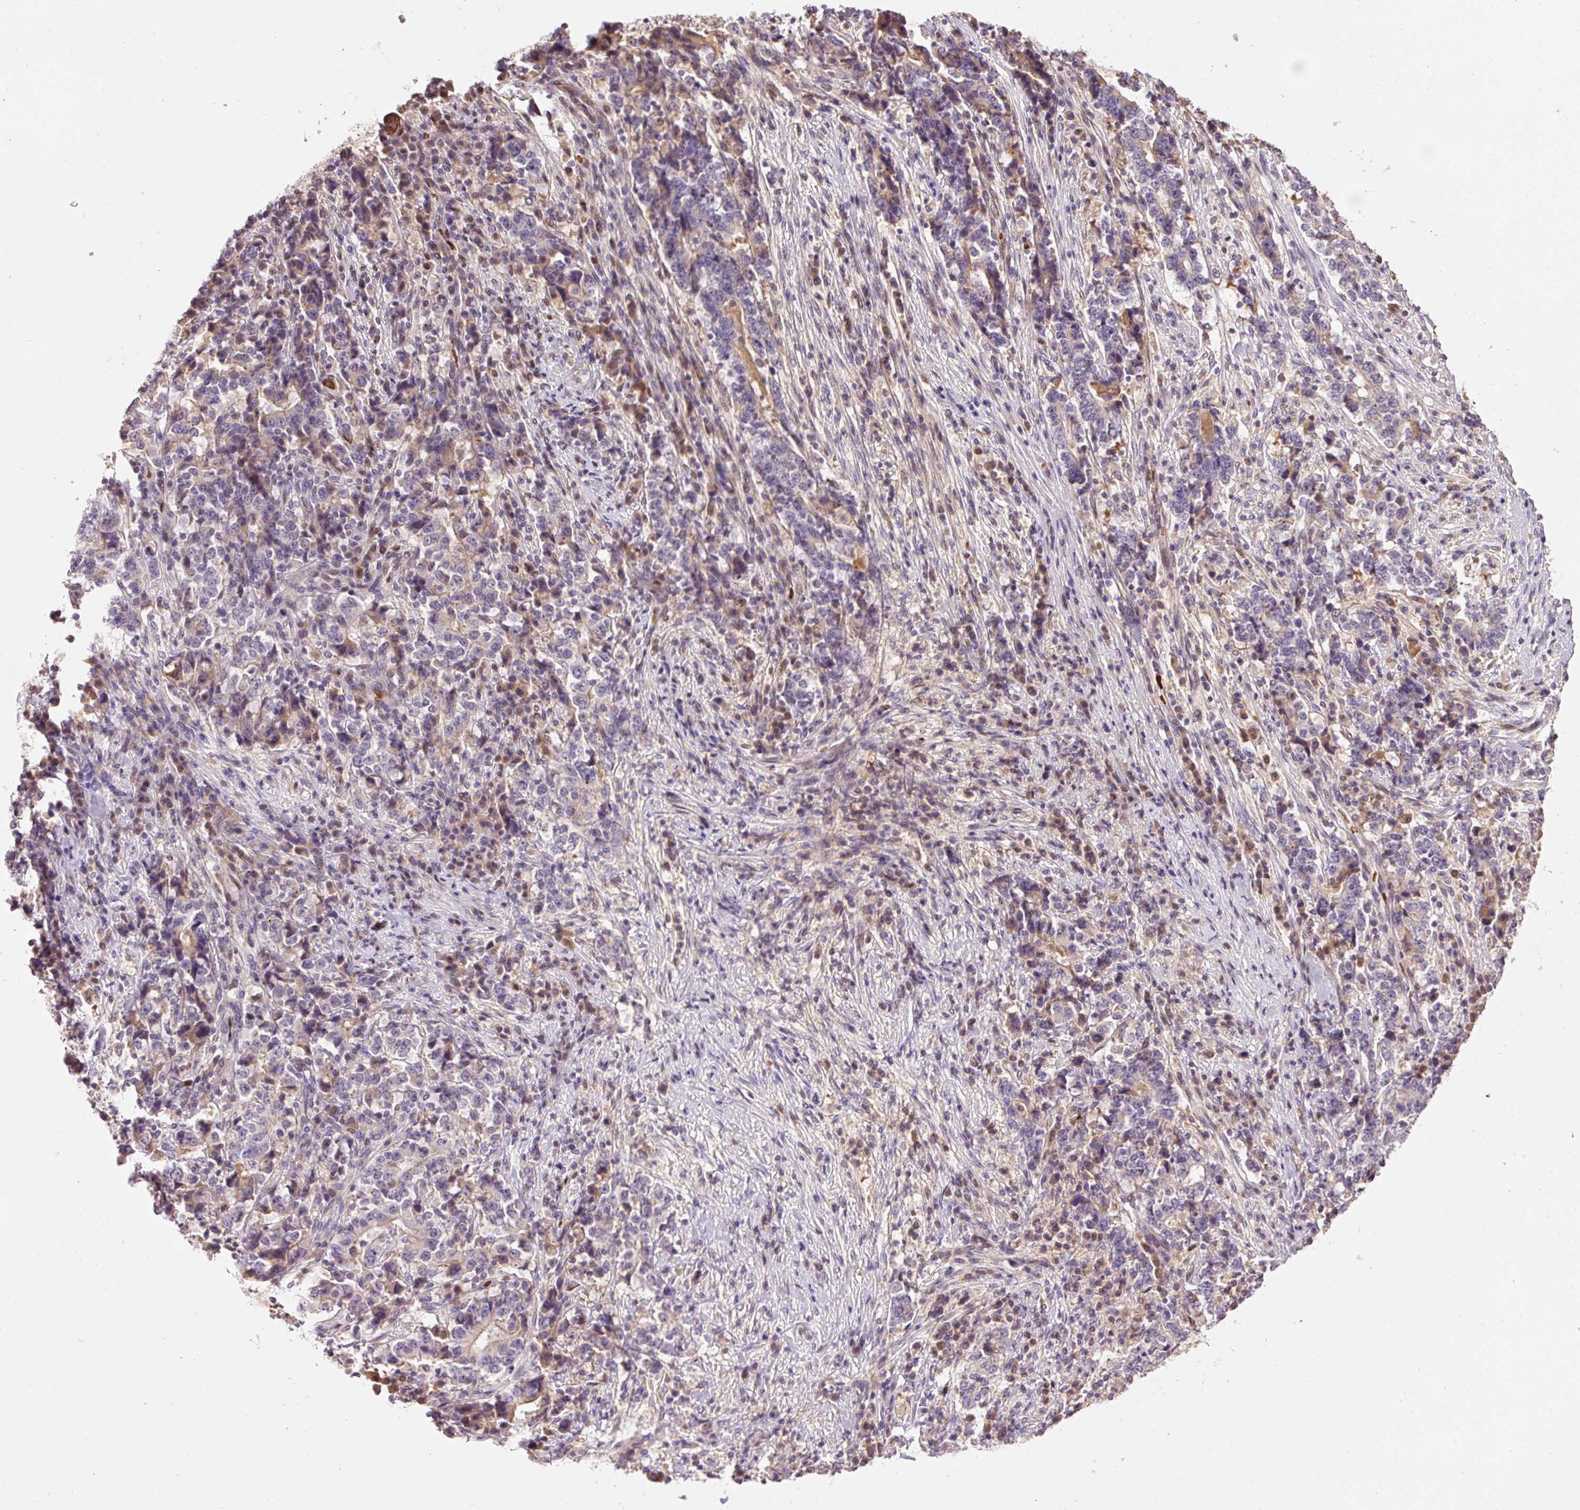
{"staining": {"intensity": "weak", "quantity": "<25%", "location": "cytoplasmic/membranous"}, "tissue": "stomach cancer", "cell_type": "Tumor cells", "image_type": "cancer", "snomed": [{"axis": "morphology", "description": "Normal tissue, NOS"}, {"axis": "morphology", "description": "Adenocarcinoma, NOS"}, {"axis": "topography", "description": "Stomach, upper"}, {"axis": "topography", "description": "Stomach"}], "caption": "Immunohistochemistry (IHC) photomicrograph of stomach cancer (adenocarcinoma) stained for a protein (brown), which demonstrates no expression in tumor cells.", "gene": "CMTM8", "patient": {"sex": "male", "age": 59}}